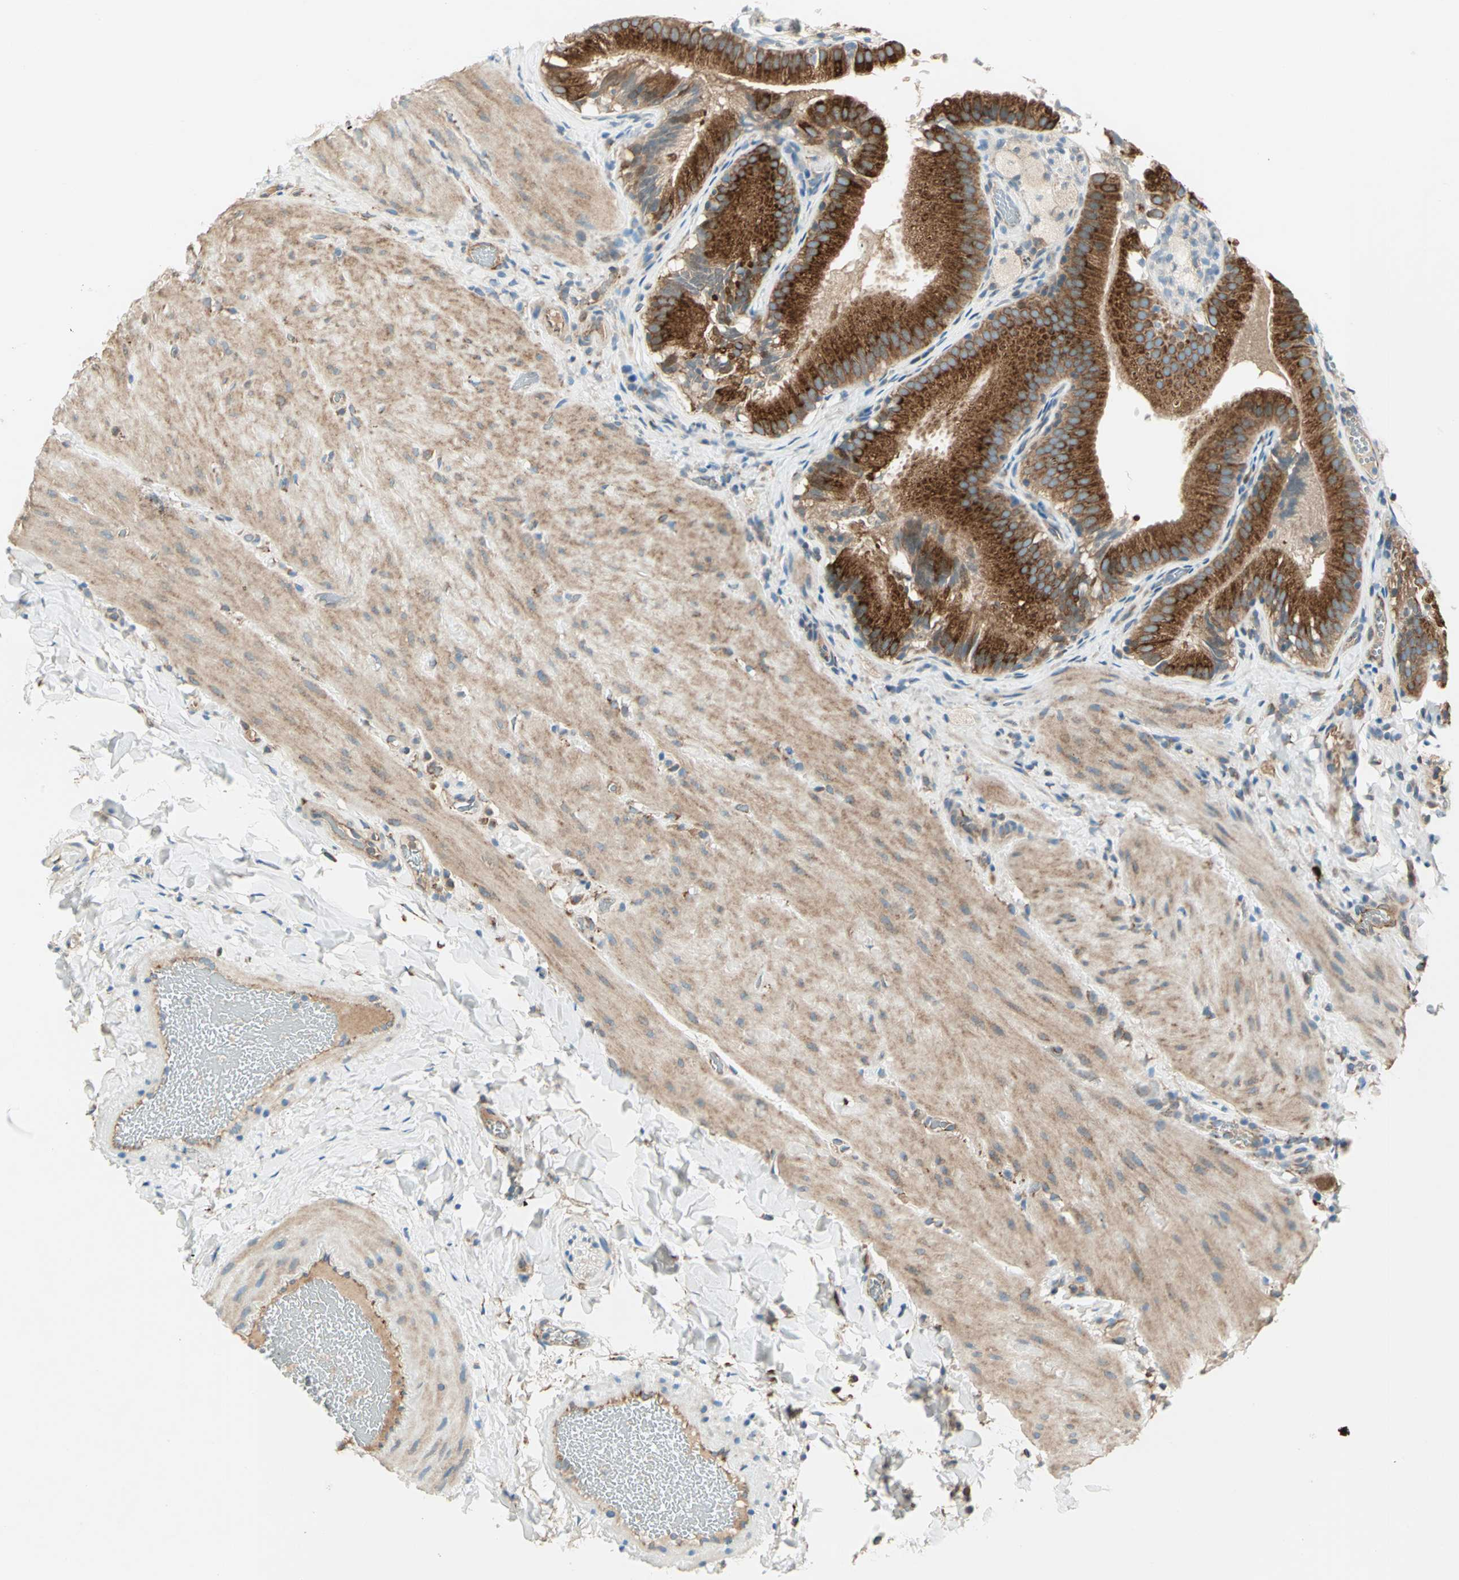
{"staining": {"intensity": "strong", "quantity": ">75%", "location": "cytoplasmic/membranous"}, "tissue": "gallbladder", "cell_type": "Glandular cells", "image_type": "normal", "snomed": [{"axis": "morphology", "description": "Normal tissue, NOS"}, {"axis": "topography", "description": "Gallbladder"}], "caption": "Gallbladder stained for a protein (brown) demonstrates strong cytoplasmic/membranous positive expression in approximately >75% of glandular cells.", "gene": "PDIA4", "patient": {"sex": "female", "age": 24}}